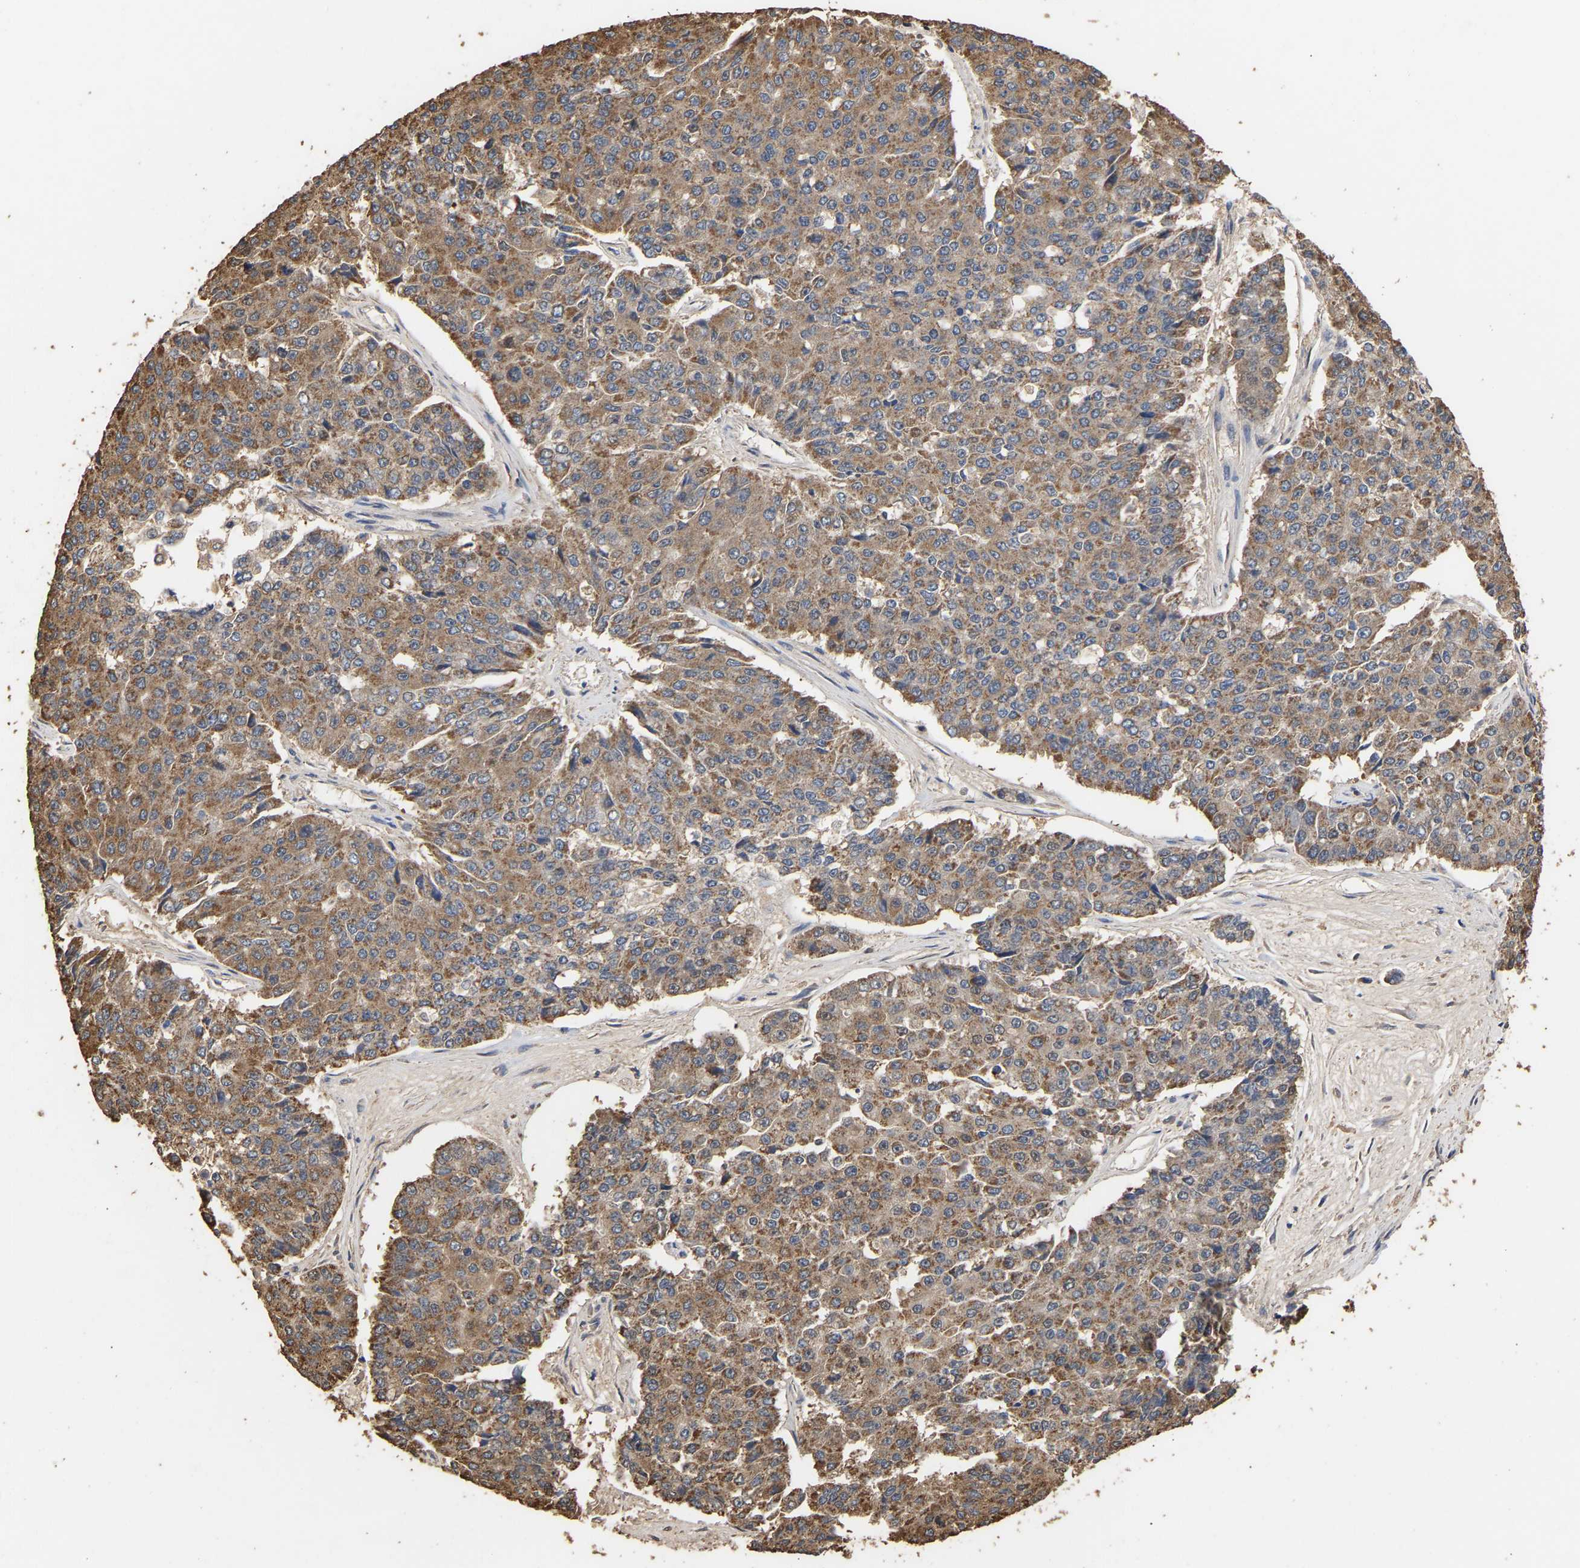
{"staining": {"intensity": "moderate", "quantity": ">75%", "location": "cytoplasmic/membranous"}, "tissue": "pancreatic cancer", "cell_type": "Tumor cells", "image_type": "cancer", "snomed": [{"axis": "morphology", "description": "Adenocarcinoma, NOS"}, {"axis": "topography", "description": "Pancreas"}], "caption": "An immunohistochemistry histopathology image of neoplastic tissue is shown. Protein staining in brown labels moderate cytoplasmic/membranous positivity in pancreatic cancer within tumor cells.", "gene": "ZNF26", "patient": {"sex": "male", "age": 50}}